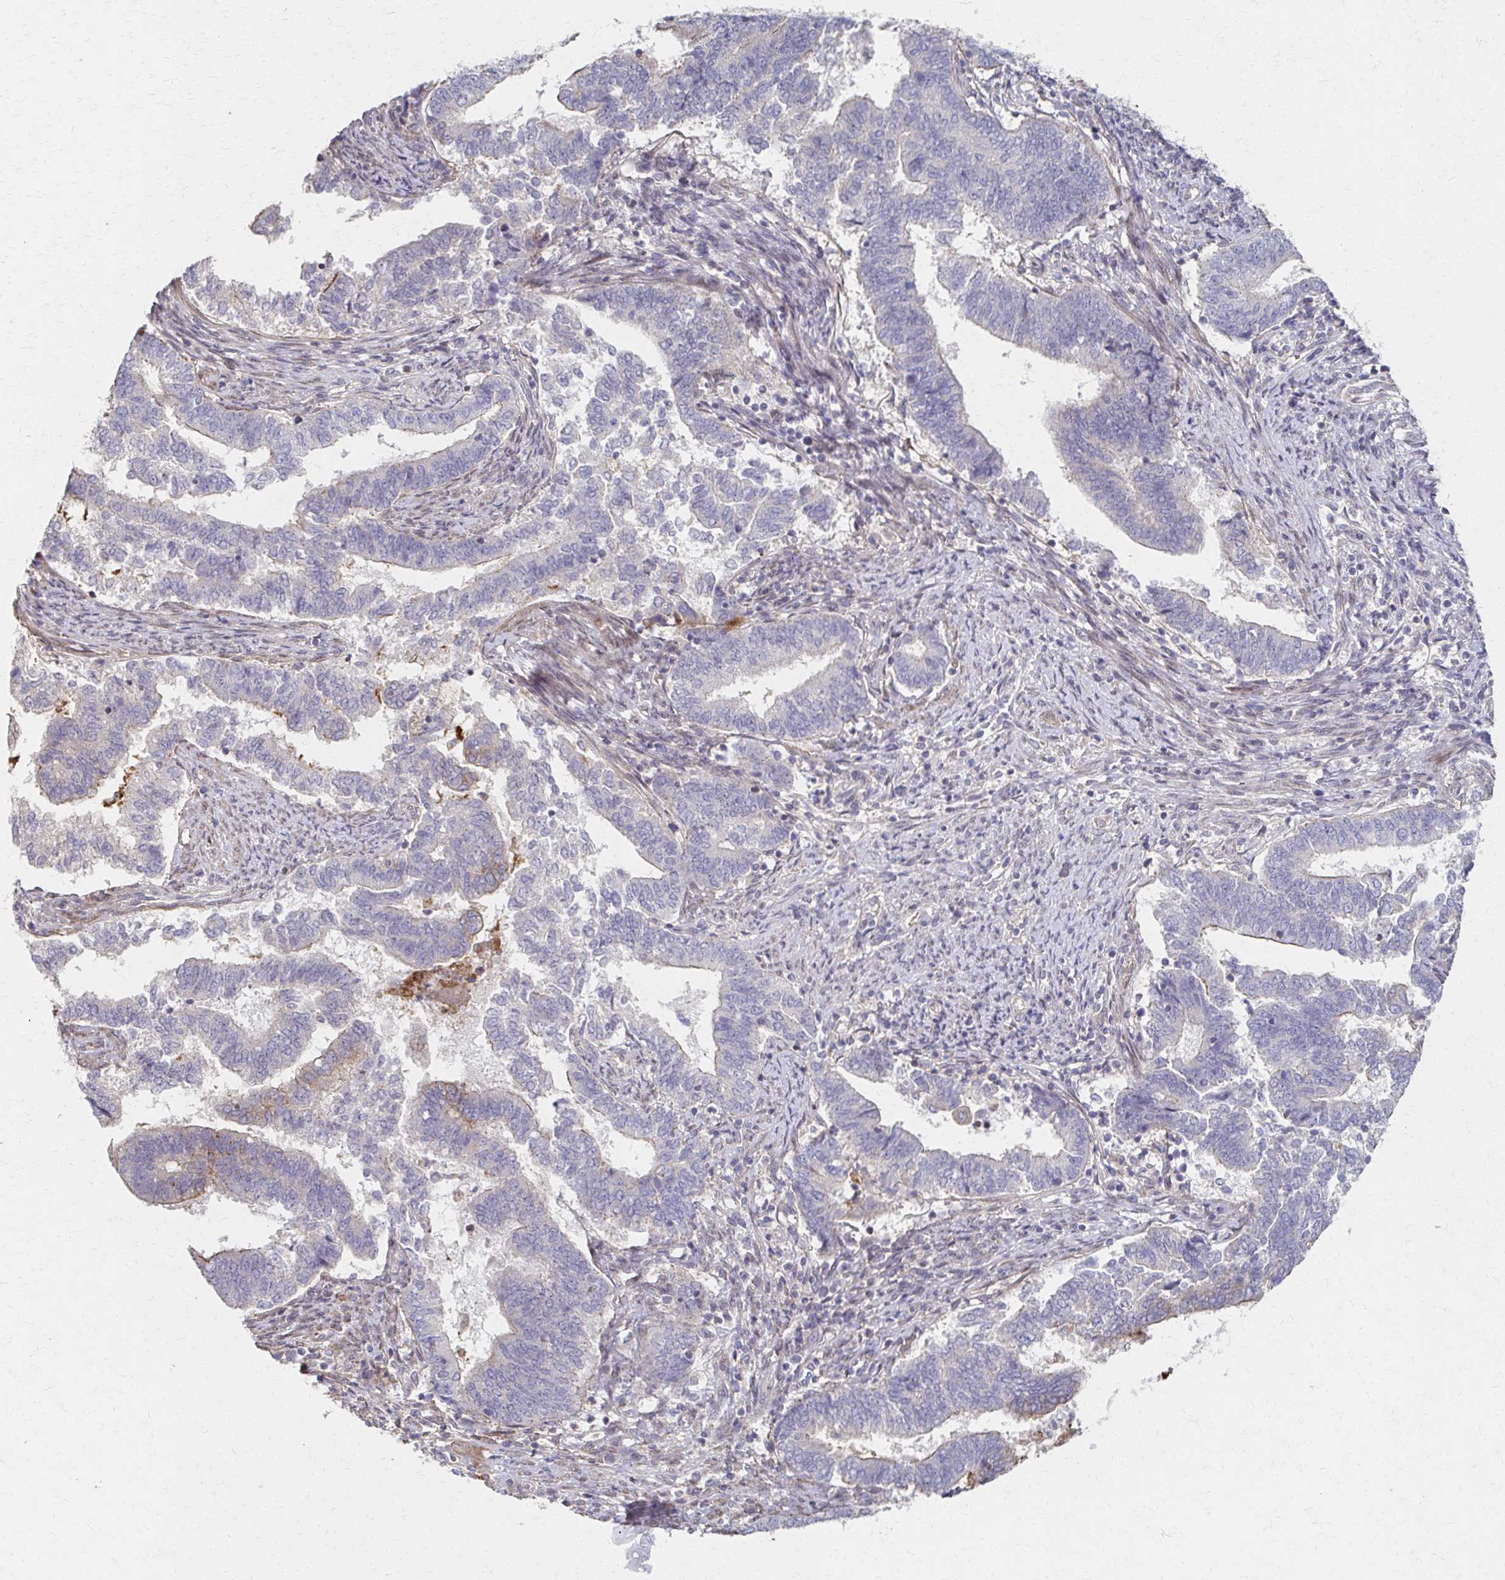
{"staining": {"intensity": "negative", "quantity": "none", "location": "none"}, "tissue": "endometrial cancer", "cell_type": "Tumor cells", "image_type": "cancer", "snomed": [{"axis": "morphology", "description": "Adenocarcinoma, NOS"}, {"axis": "topography", "description": "Endometrium"}], "caption": "IHC histopathology image of human endometrial adenocarcinoma stained for a protein (brown), which demonstrates no positivity in tumor cells. (DAB IHC, high magnification).", "gene": "EOLA2", "patient": {"sex": "female", "age": 65}}